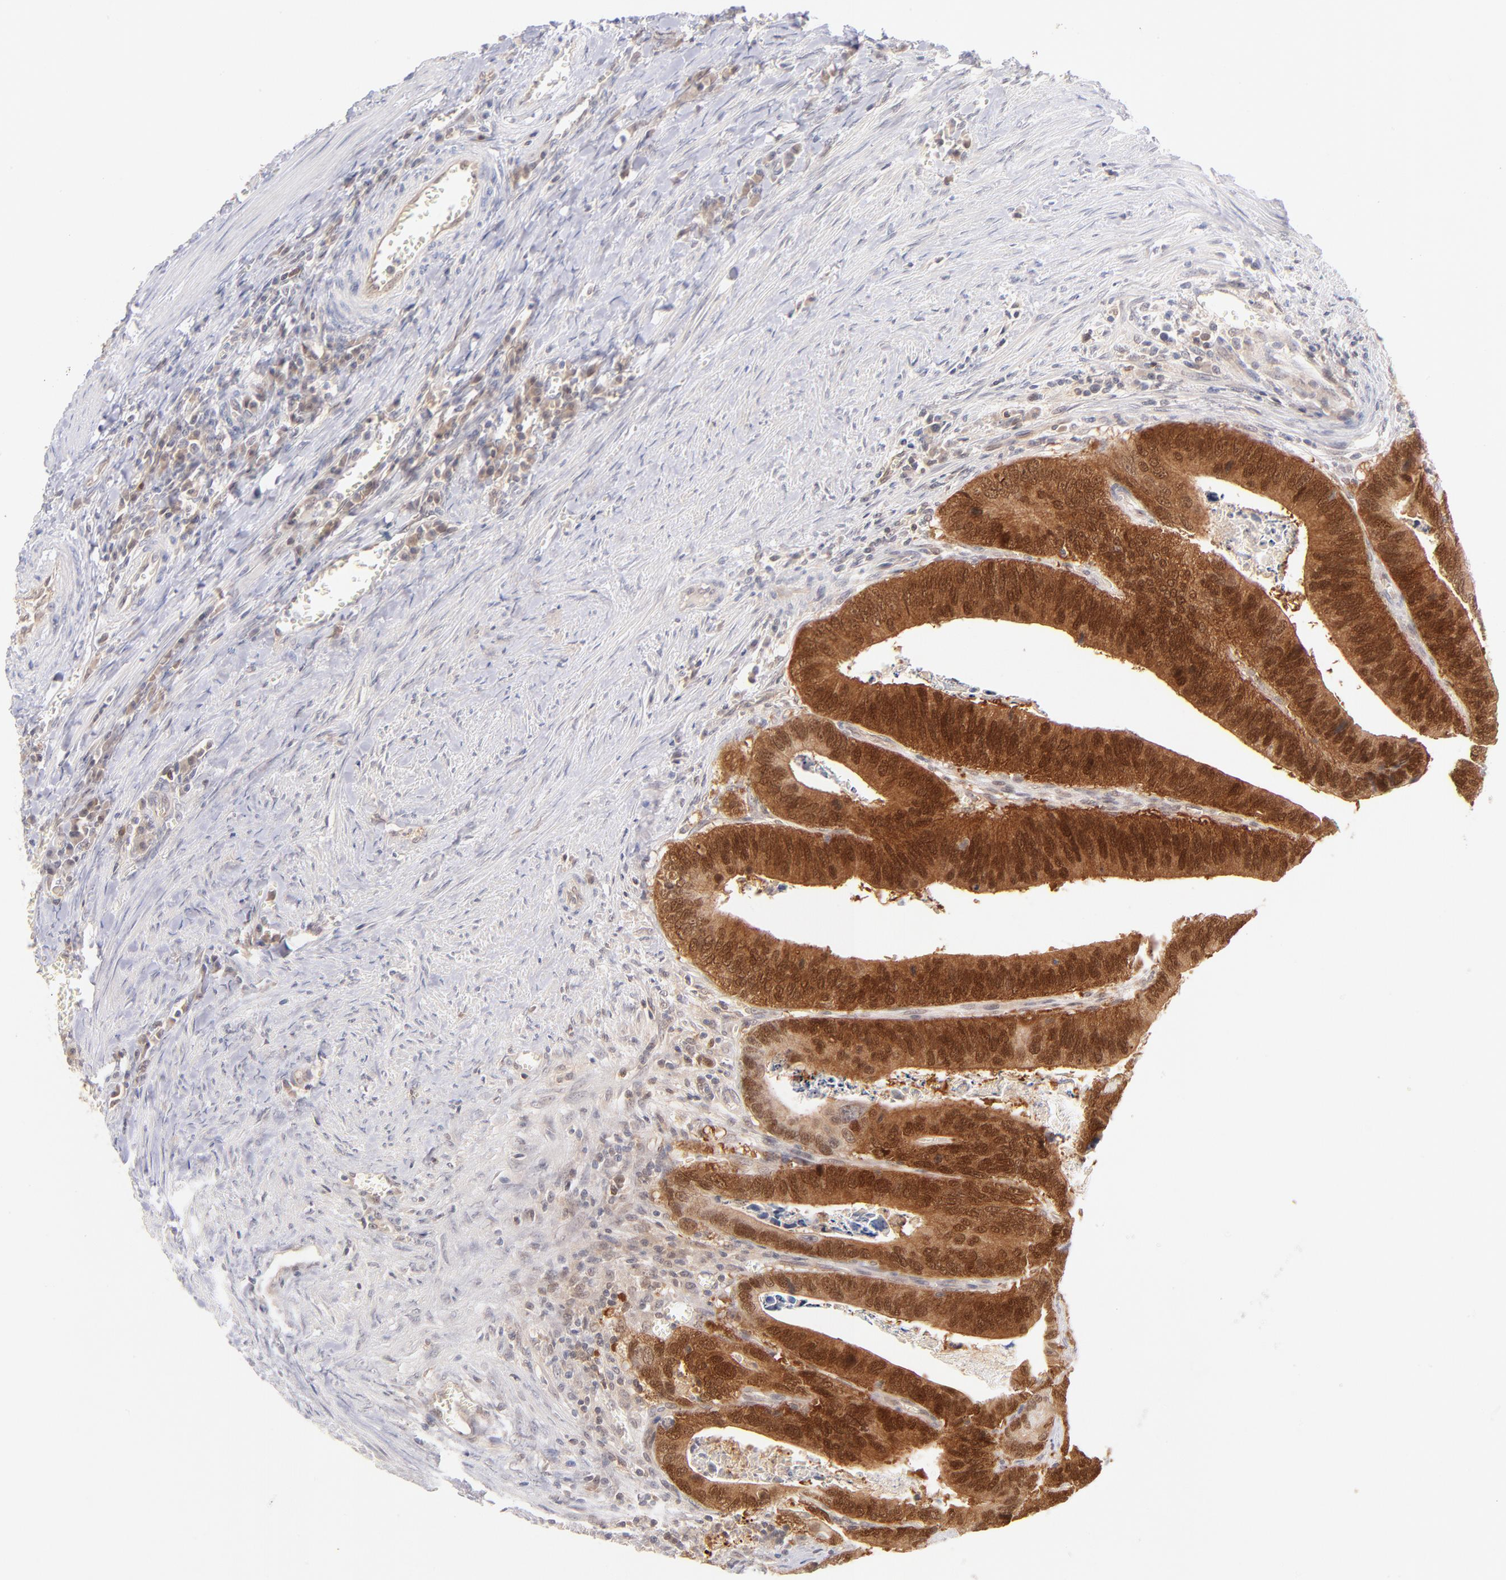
{"staining": {"intensity": "strong", "quantity": ">75%", "location": "cytoplasmic/membranous,nuclear"}, "tissue": "colorectal cancer", "cell_type": "Tumor cells", "image_type": "cancer", "snomed": [{"axis": "morphology", "description": "Adenocarcinoma, NOS"}, {"axis": "topography", "description": "Colon"}], "caption": "Protein expression analysis of human colorectal cancer reveals strong cytoplasmic/membranous and nuclear expression in approximately >75% of tumor cells.", "gene": "CASP6", "patient": {"sex": "male", "age": 72}}